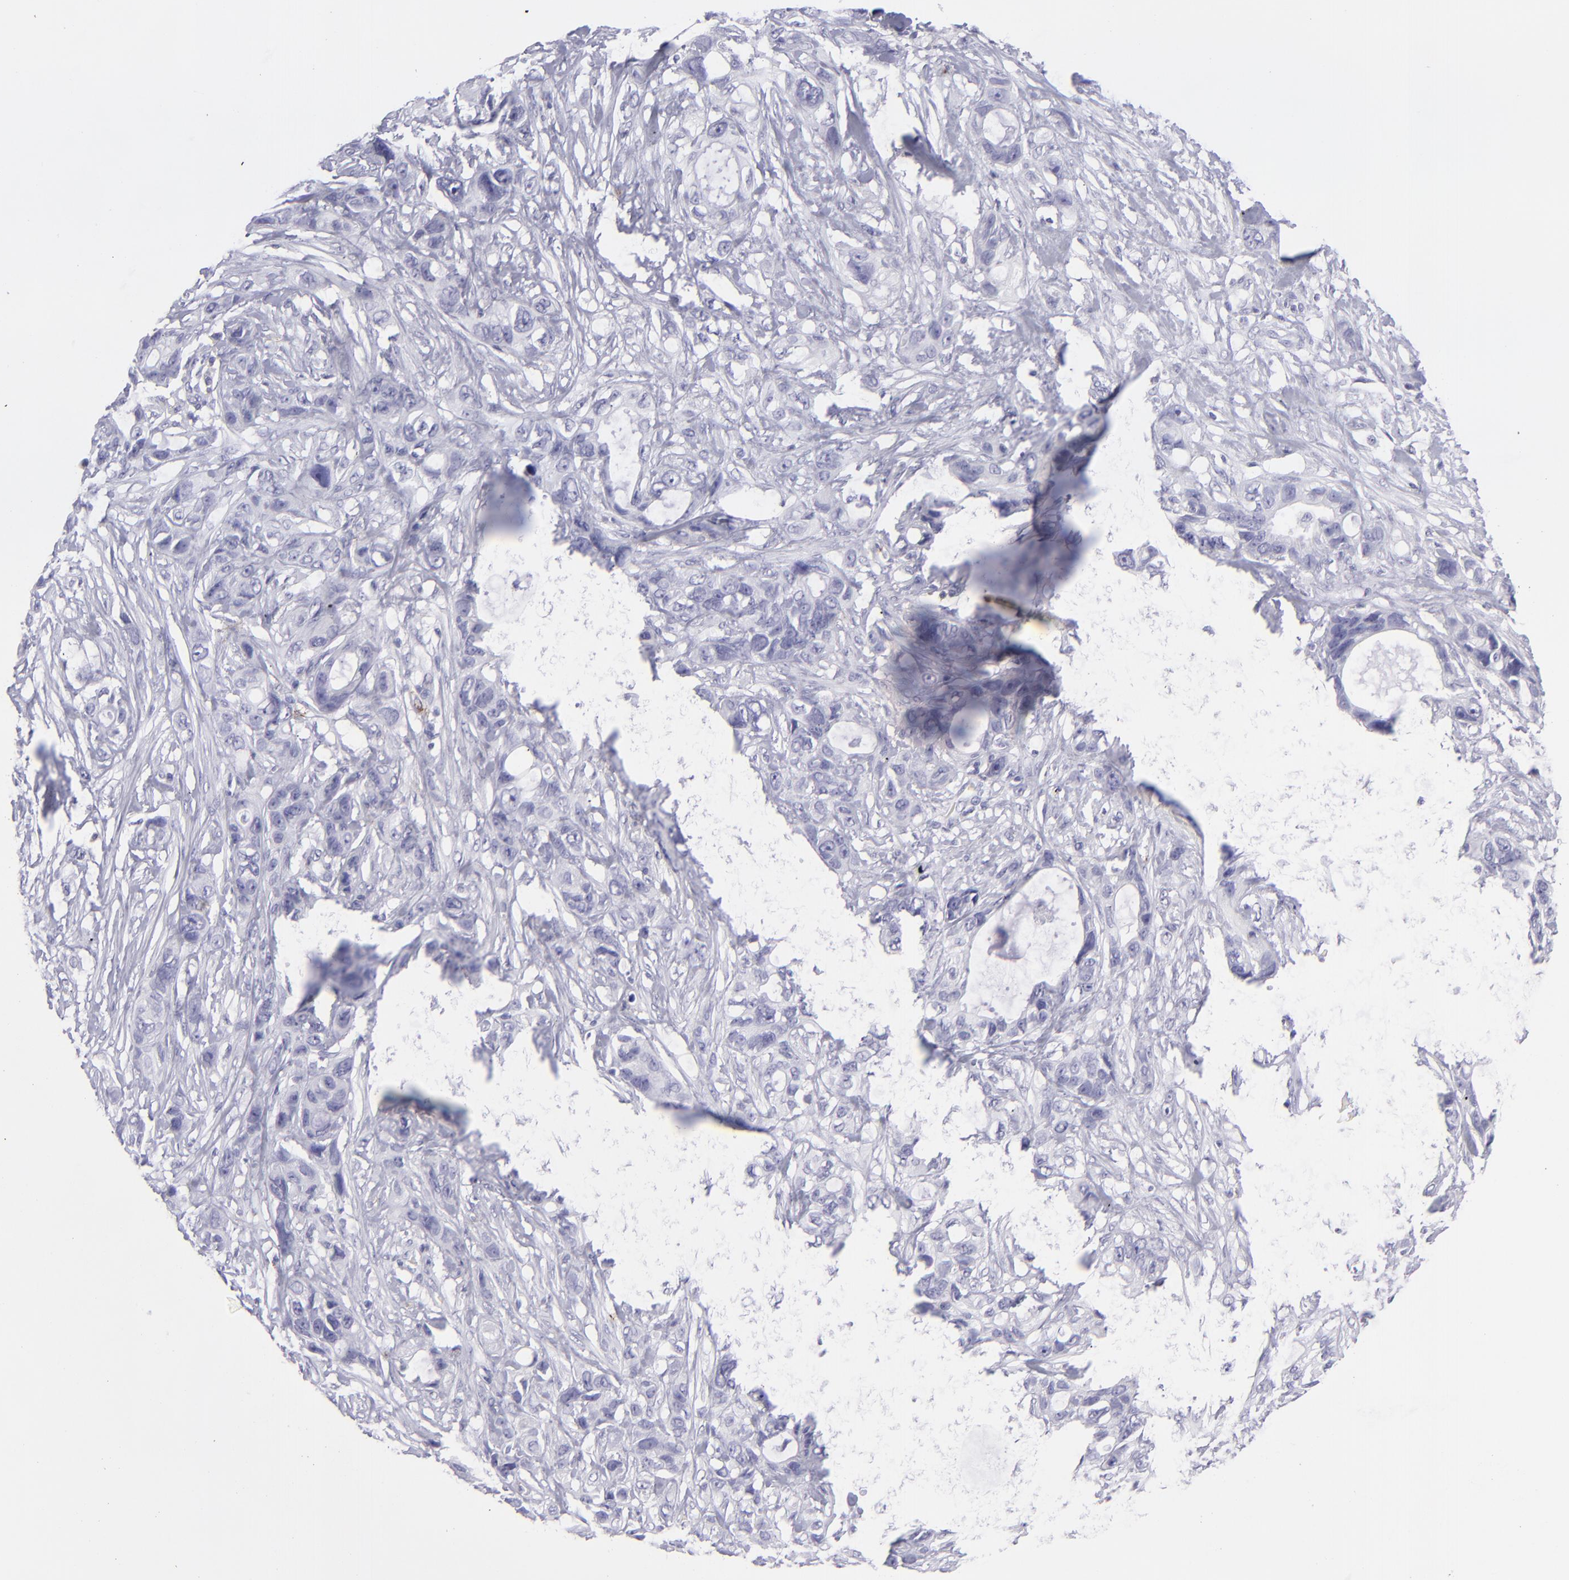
{"staining": {"intensity": "negative", "quantity": "none", "location": "none"}, "tissue": "stomach cancer", "cell_type": "Tumor cells", "image_type": "cancer", "snomed": [{"axis": "morphology", "description": "Adenocarcinoma, NOS"}, {"axis": "topography", "description": "Stomach, upper"}], "caption": "A micrograph of stomach adenocarcinoma stained for a protein reveals no brown staining in tumor cells.", "gene": "SELPLG", "patient": {"sex": "male", "age": 47}}